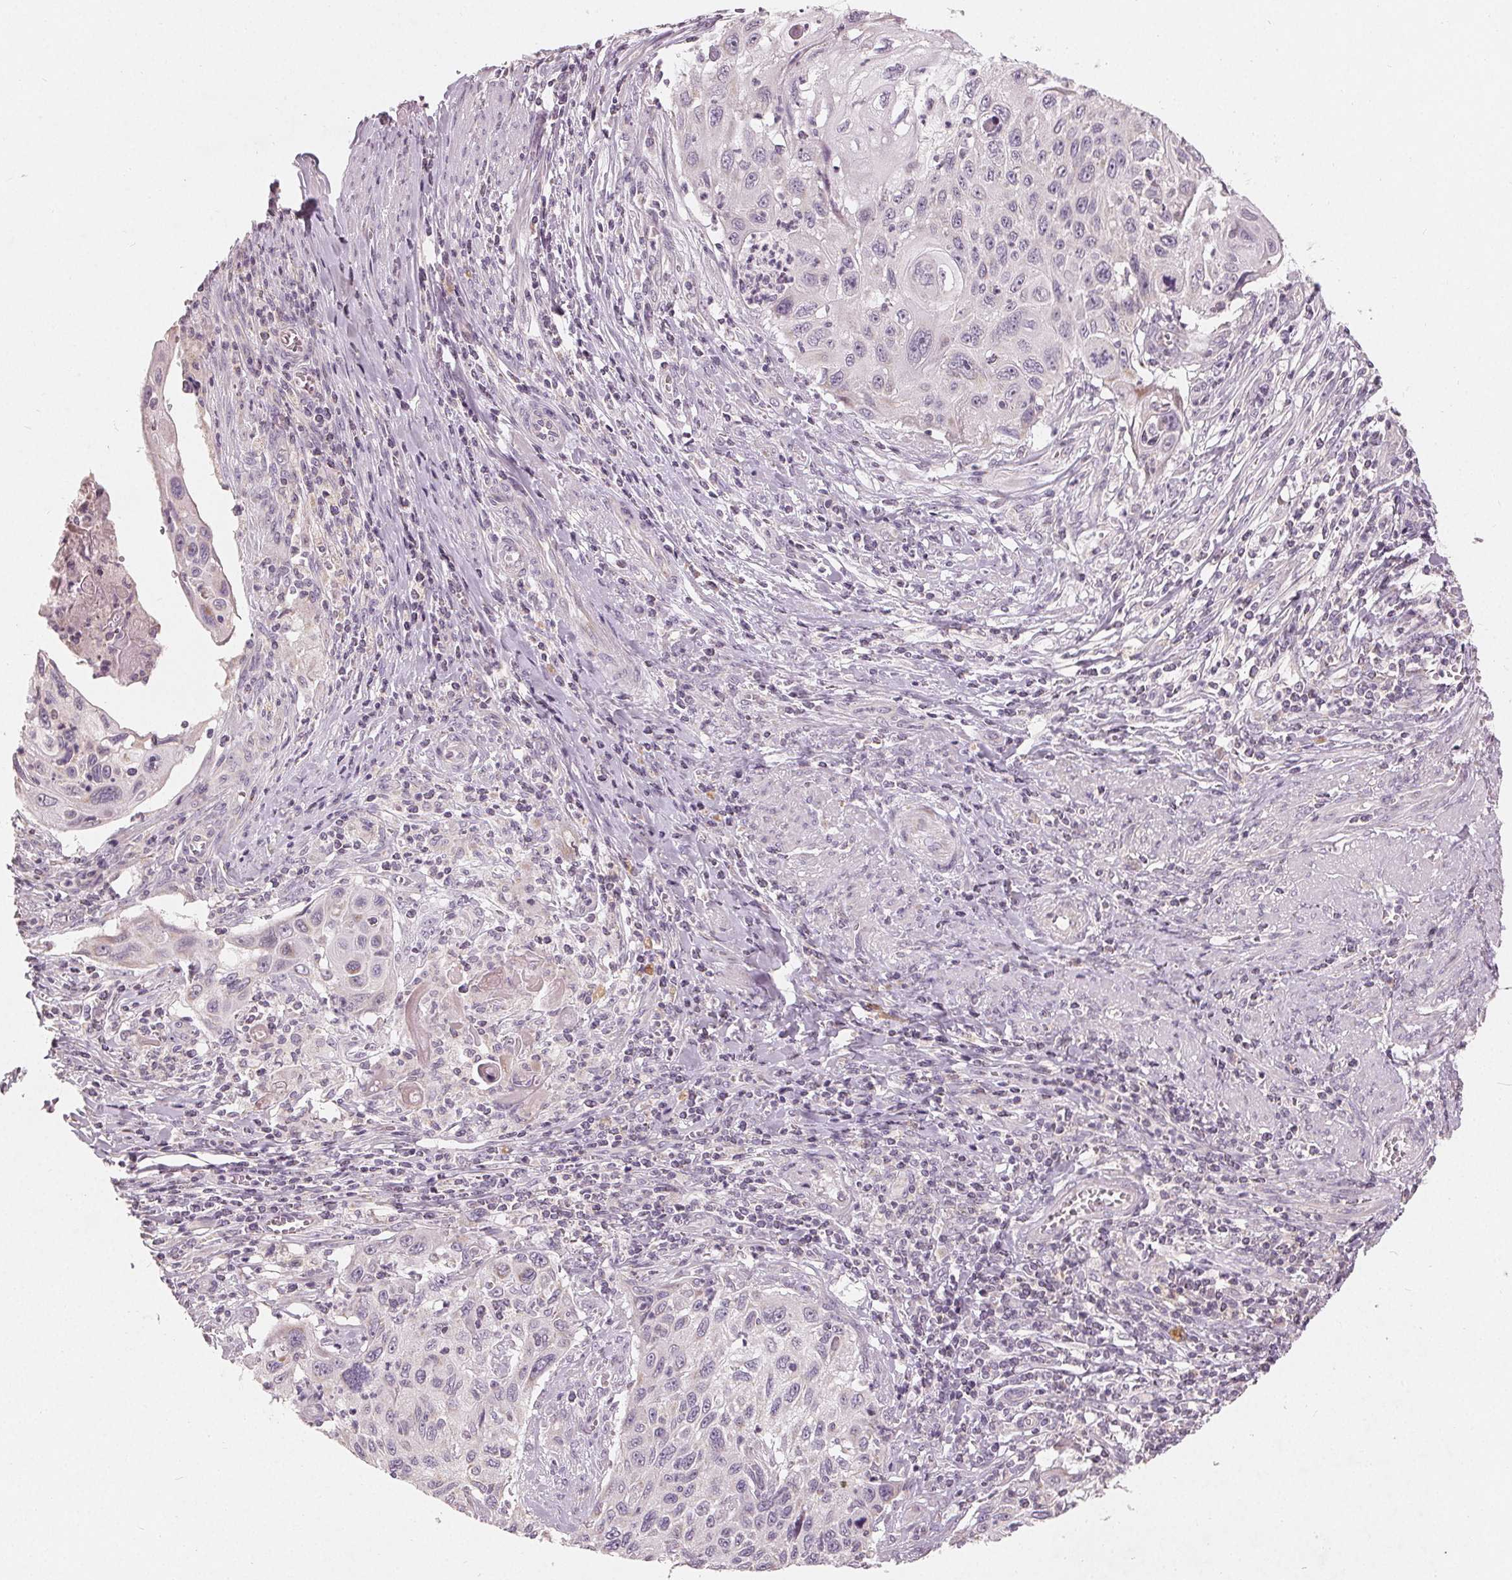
{"staining": {"intensity": "negative", "quantity": "none", "location": "none"}, "tissue": "cervical cancer", "cell_type": "Tumor cells", "image_type": "cancer", "snomed": [{"axis": "morphology", "description": "Squamous cell carcinoma, NOS"}, {"axis": "topography", "description": "Cervix"}], "caption": "Micrograph shows no protein positivity in tumor cells of squamous cell carcinoma (cervical) tissue.", "gene": "TRIM60", "patient": {"sex": "female", "age": 70}}